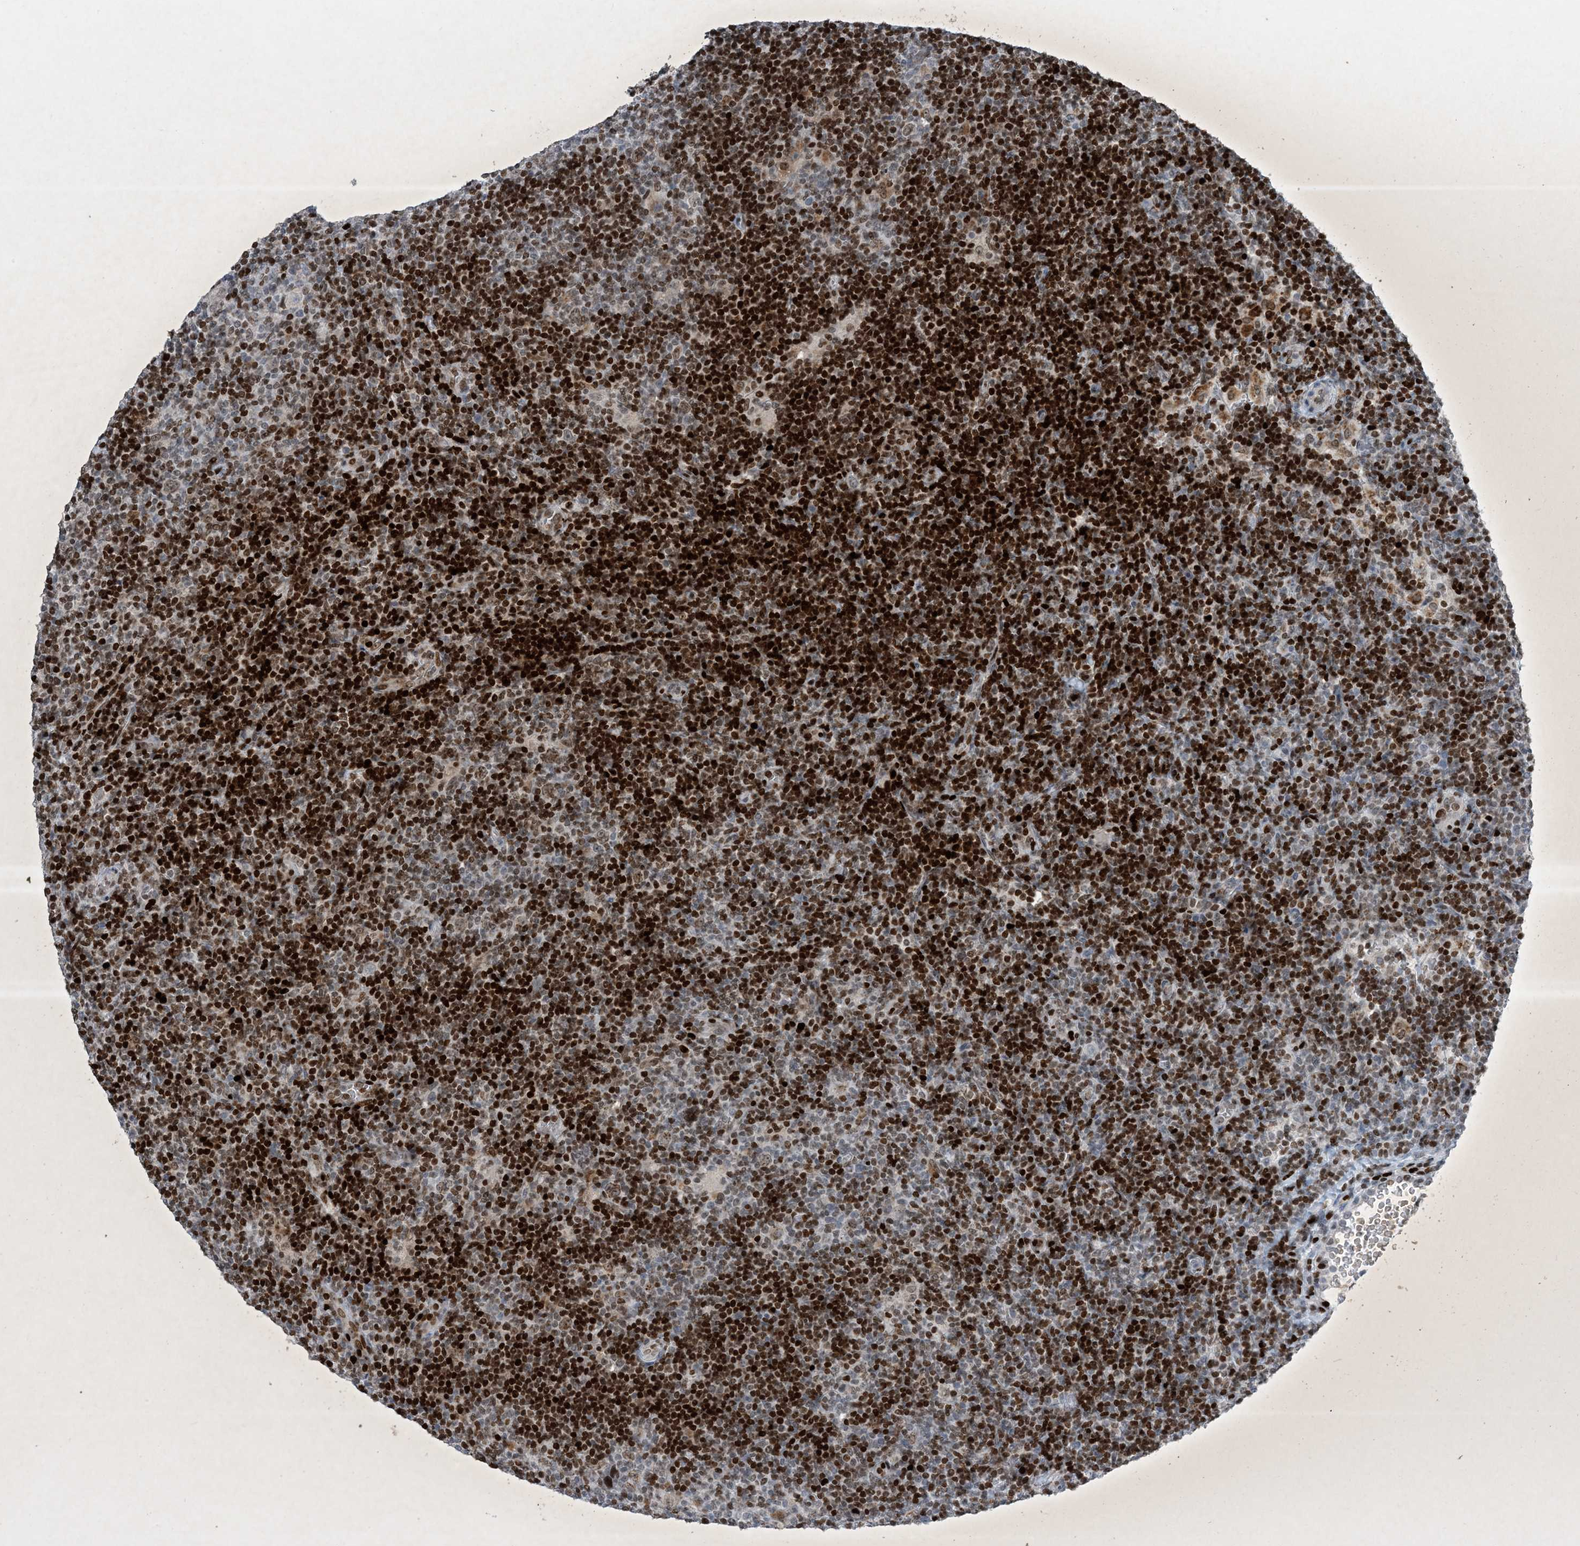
{"staining": {"intensity": "weak", "quantity": "25%-75%", "location": "nuclear"}, "tissue": "lymphoma", "cell_type": "Tumor cells", "image_type": "cancer", "snomed": [{"axis": "morphology", "description": "Hodgkin's disease, NOS"}, {"axis": "topography", "description": "Lymph node"}], "caption": "Immunohistochemistry histopathology image of neoplastic tissue: human Hodgkin's disease stained using immunohistochemistry (IHC) exhibits low levels of weak protein expression localized specifically in the nuclear of tumor cells, appearing as a nuclear brown color.", "gene": "SLC25A53", "patient": {"sex": "female", "age": 57}}